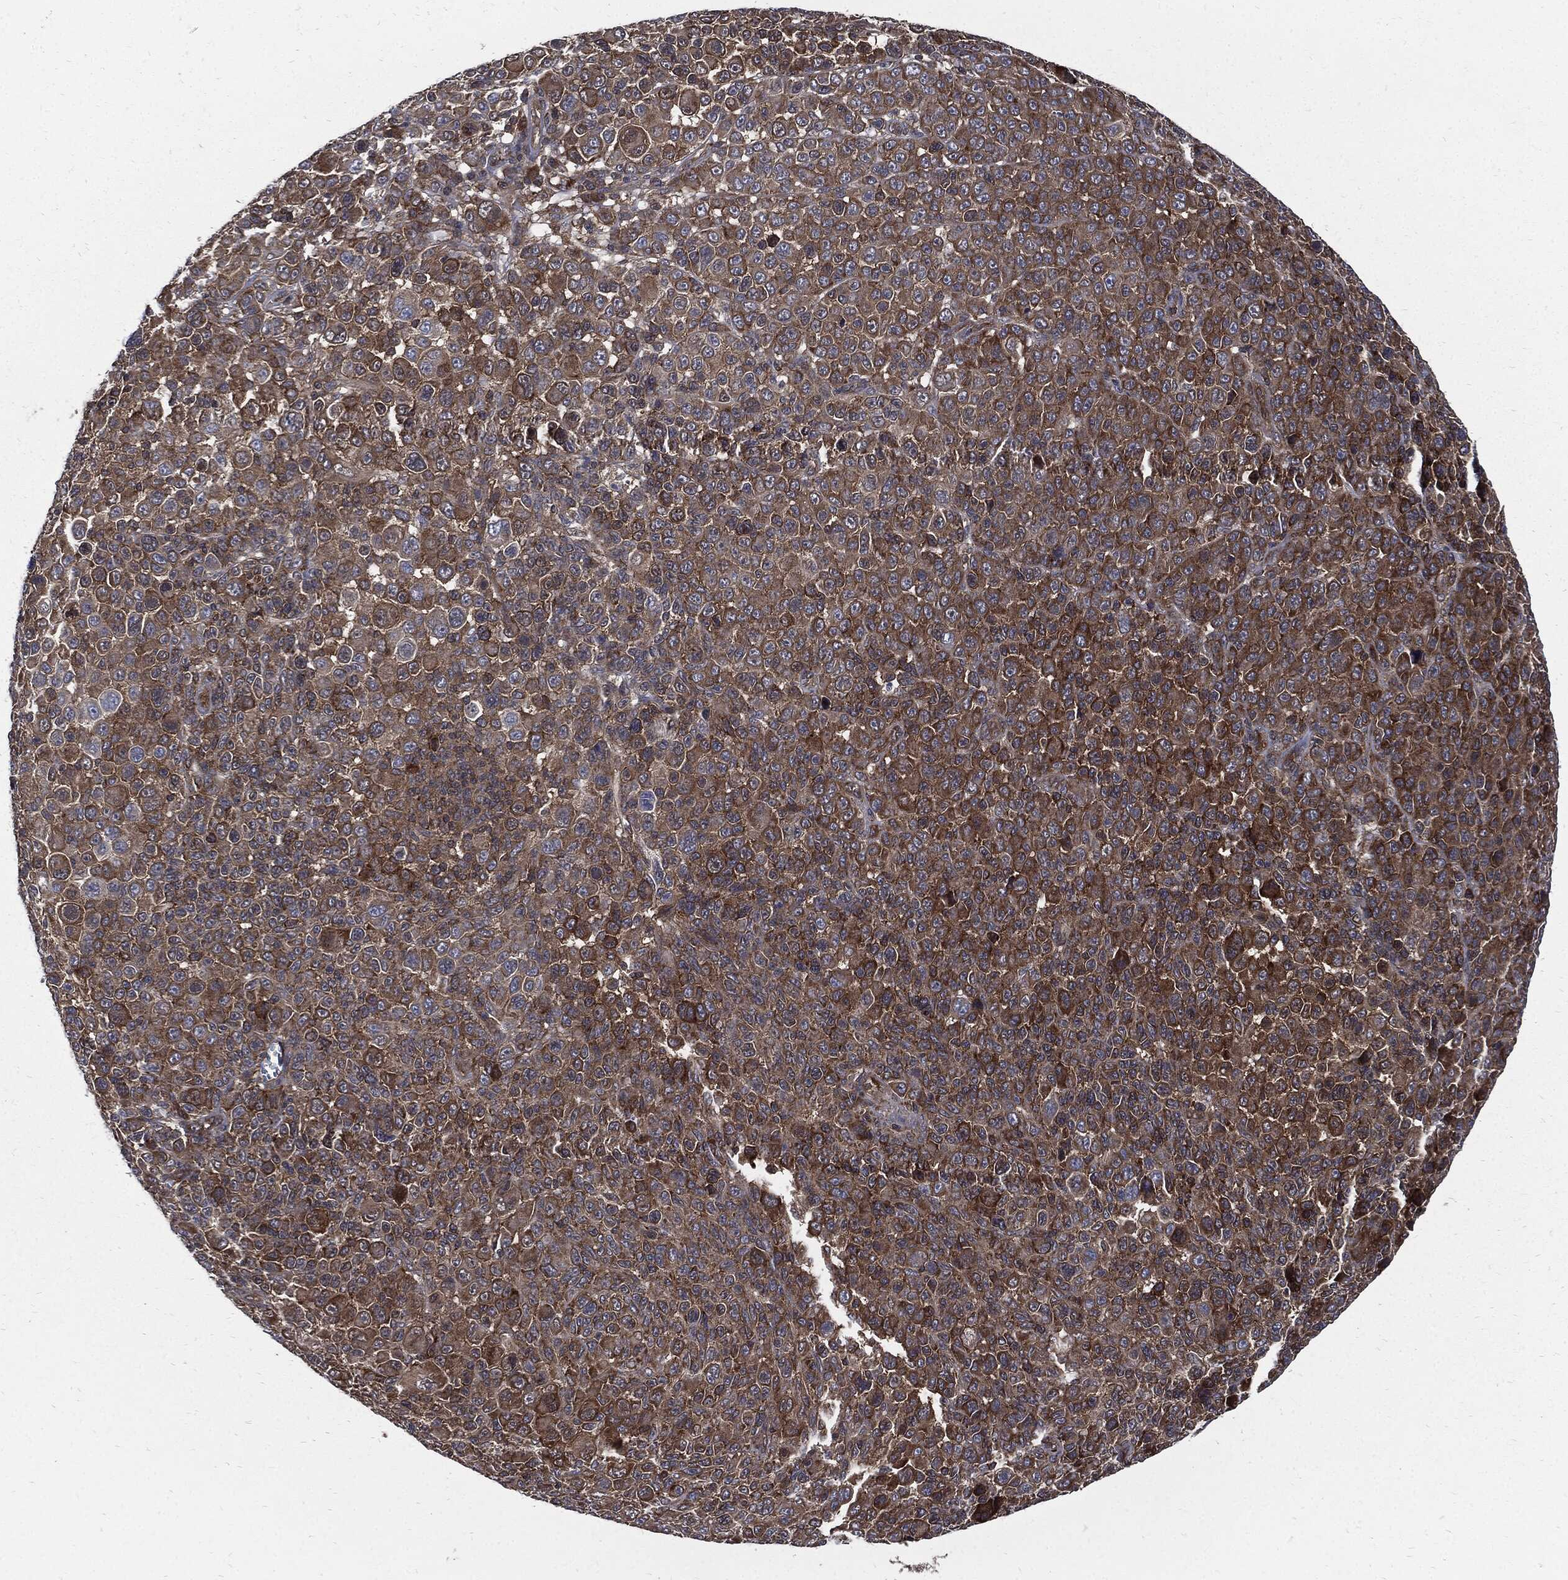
{"staining": {"intensity": "moderate", "quantity": "25%-75%", "location": "cytoplasmic/membranous"}, "tissue": "melanoma", "cell_type": "Tumor cells", "image_type": "cancer", "snomed": [{"axis": "morphology", "description": "Malignant melanoma, NOS"}, {"axis": "topography", "description": "Skin"}], "caption": "Approximately 25%-75% of tumor cells in human malignant melanoma demonstrate moderate cytoplasmic/membranous protein staining as visualized by brown immunohistochemical staining.", "gene": "CLU", "patient": {"sex": "female", "age": 57}}